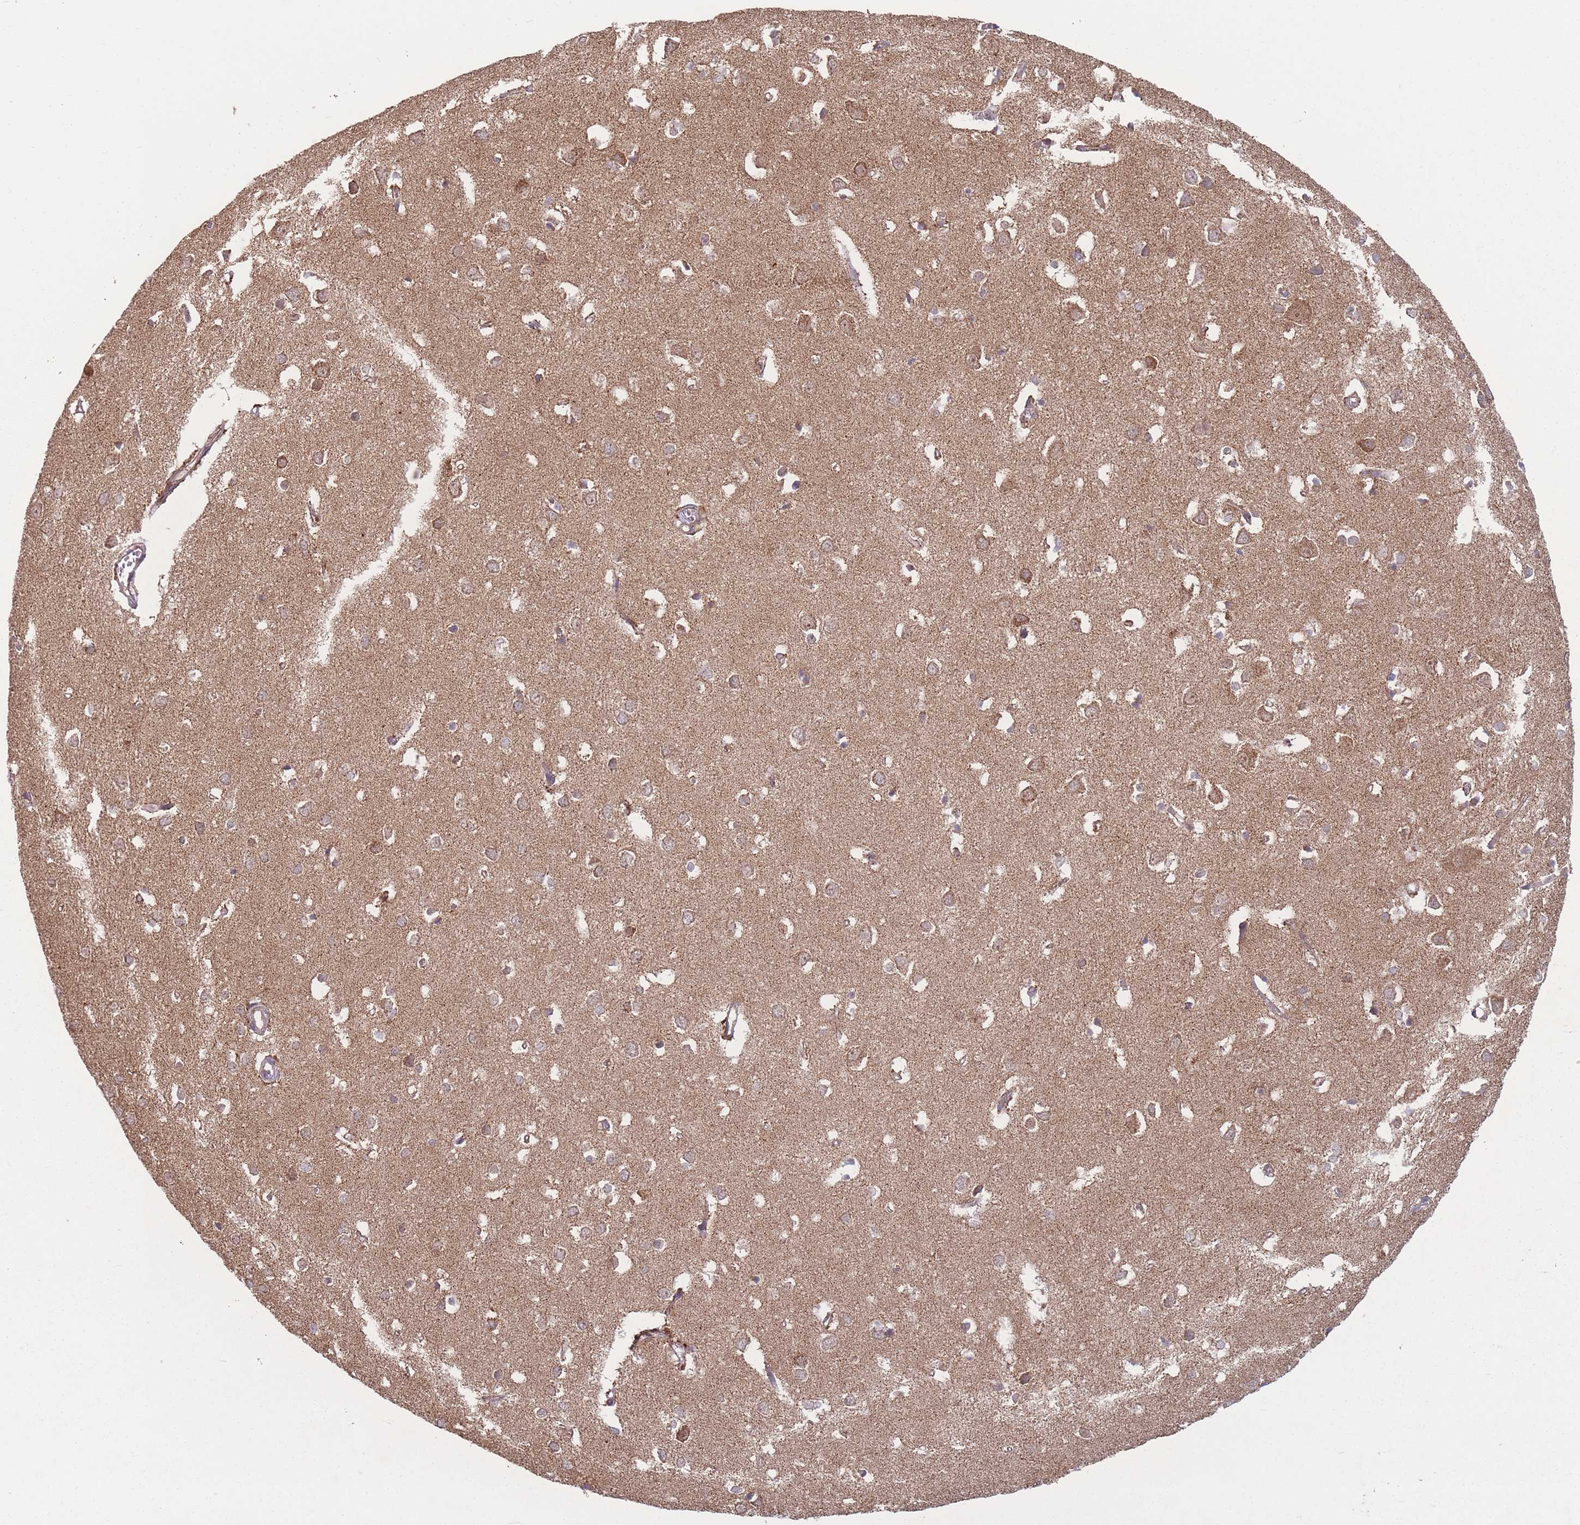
{"staining": {"intensity": "negative", "quantity": "none", "location": "none"}, "tissue": "cerebral cortex", "cell_type": "Endothelial cells", "image_type": "normal", "snomed": [{"axis": "morphology", "description": "Normal tissue, NOS"}, {"axis": "topography", "description": "Cerebral cortex"}], "caption": "DAB (3,3'-diaminobenzidine) immunohistochemical staining of normal human cerebral cortex displays no significant positivity in endothelial cells. (Brightfield microscopy of DAB (3,3'-diaminobenzidine) immunohistochemistry (IHC) at high magnification).", "gene": "OR10Q1", "patient": {"sex": "female", "age": 64}}